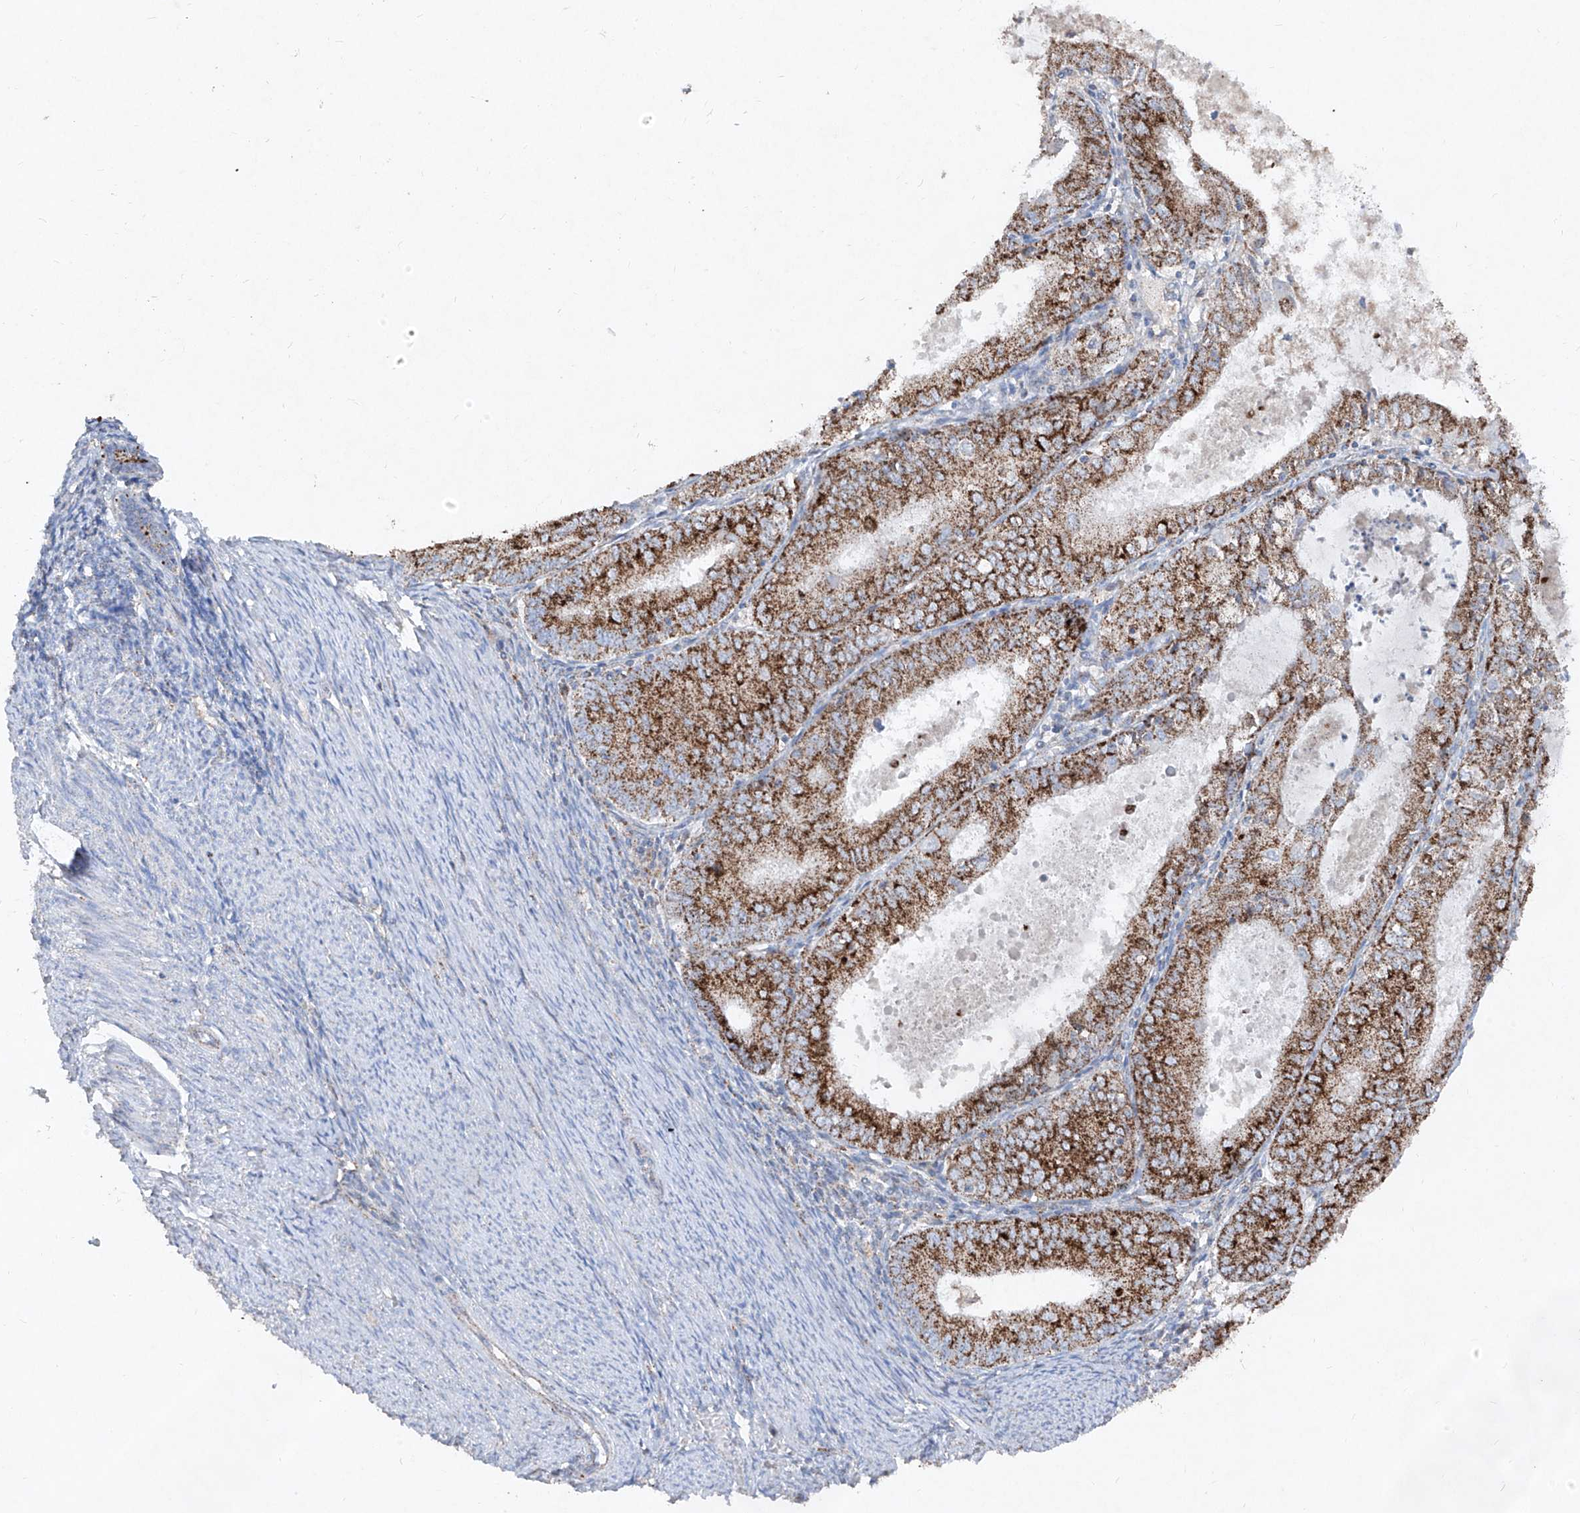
{"staining": {"intensity": "moderate", "quantity": ">75%", "location": "cytoplasmic/membranous"}, "tissue": "endometrial cancer", "cell_type": "Tumor cells", "image_type": "cancer", "snomed": [{"axis": "morphology", "description": "Adenocarcinoma, NOS"}, {"axis": "topography", "description": "Endometrium"}], "caption": "Immunohistochemical staining of human adenocarcinoma (endometrial) shows moderate cytoplasmic/membranous protein staining in about >75% of tumor cells.", "gene": "ABCD3", "patient": {"sex": "female", "age": 57}}